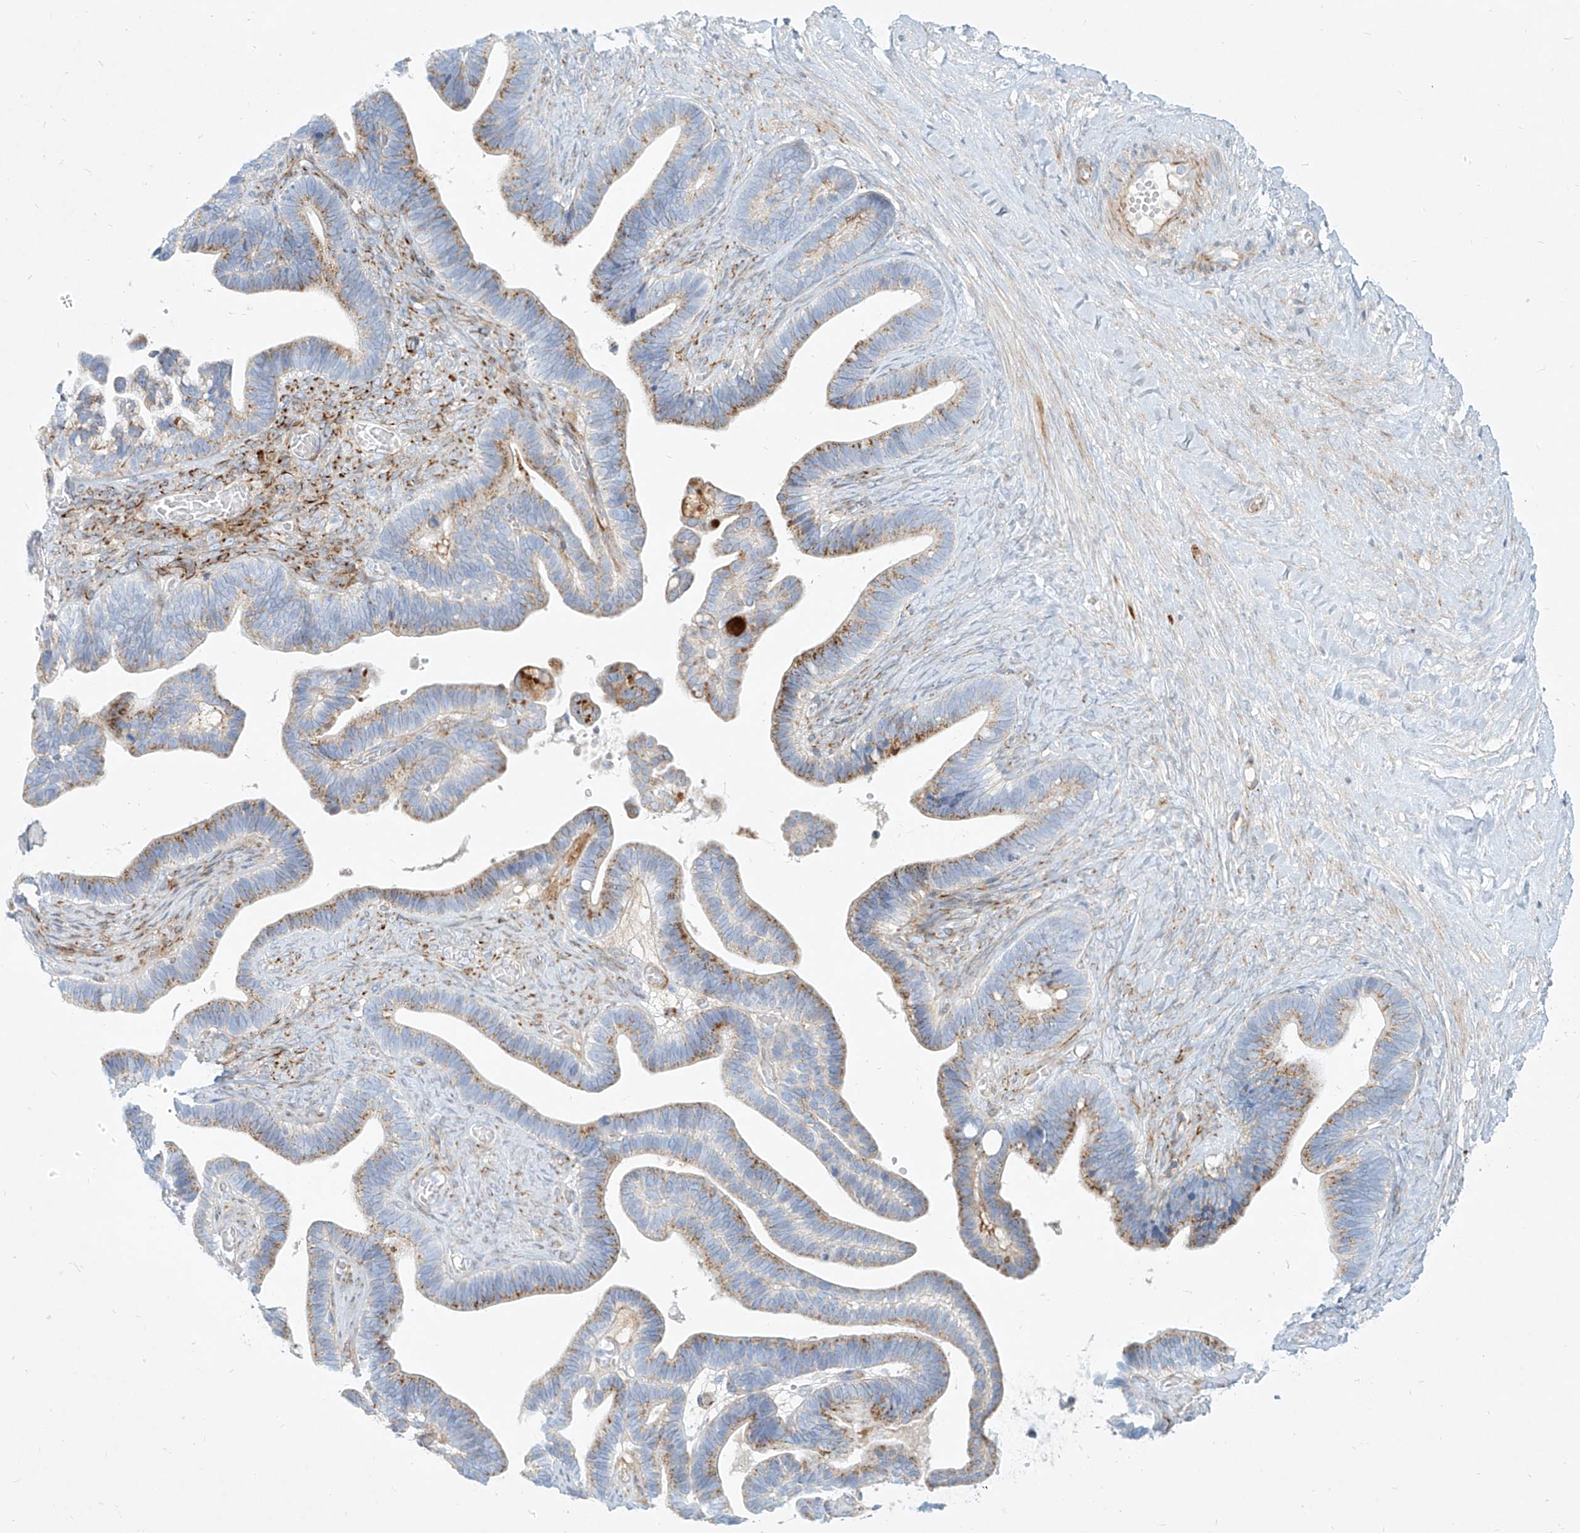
{"staining": {"intensity": "moderate", "quantity": "25%-75%", "location": "cytoplasmic/membranous"}, "tissue": "ovarian cancer", "cell_type": "Tumor cells", "image_type": "cancer", "snomed": [{"axis": "morphology", "description": "Cystadenocarcinoma, serous, NOS"}, {"axis": "topography", "description": "Ovary"}], "caption": "Ovarian cancer stained with a protein marker displays moderate staining in tumor cells.", "gene": "MTX2", "patient": {"sex": "female", "age": 56}}